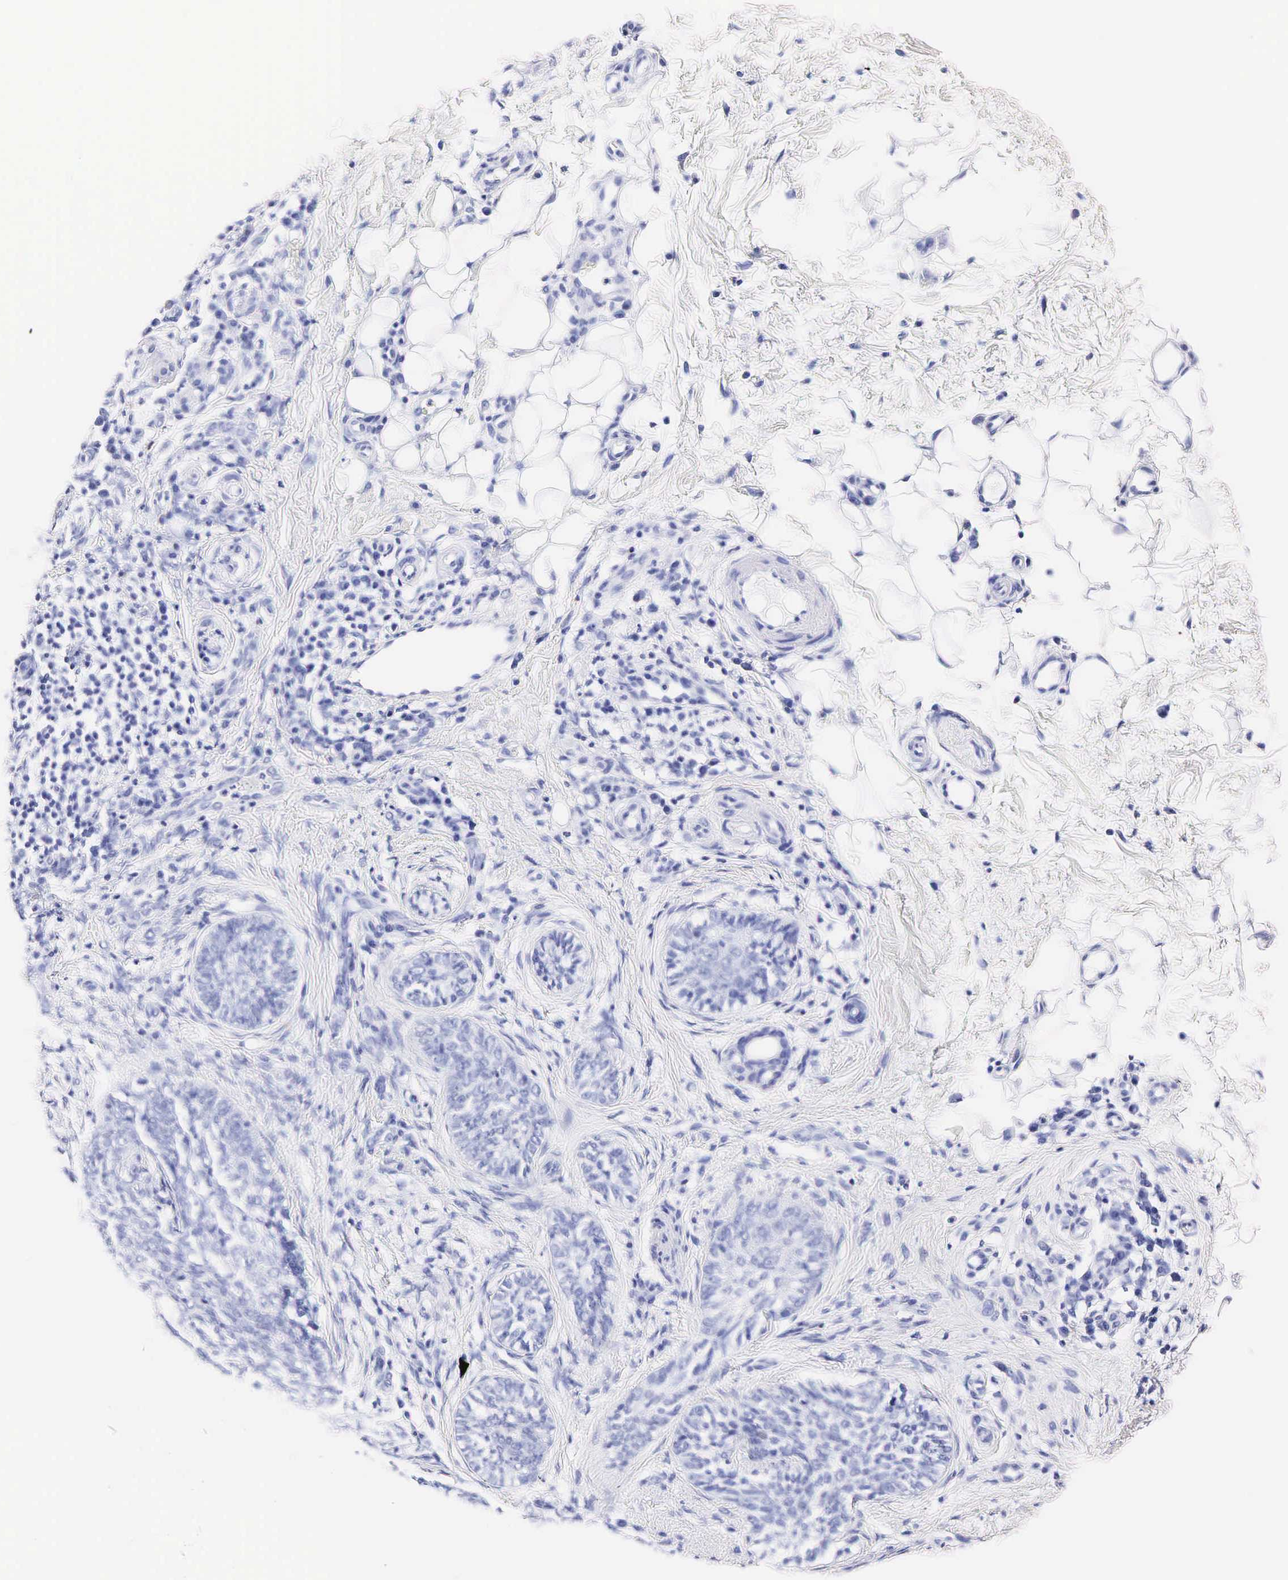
{"staining": {"intensity": "negative", "quantity": "none", "location": "none"}, "tissue": "skin cancer", "cell_type": "Tumor cells", "image_type": "cancer", "snomed": [{"axis": "morphology", "description": "Basal cell carcinoma"}, {"axis": "topography", "description": "Skin"}], "caption": "Micrograph shows no protein expression in tumor cells of skin cancer tissue. Nuclei are stained in blue.", "gene": "KLK3", "patient": {"sex": "male", "age": 89}}